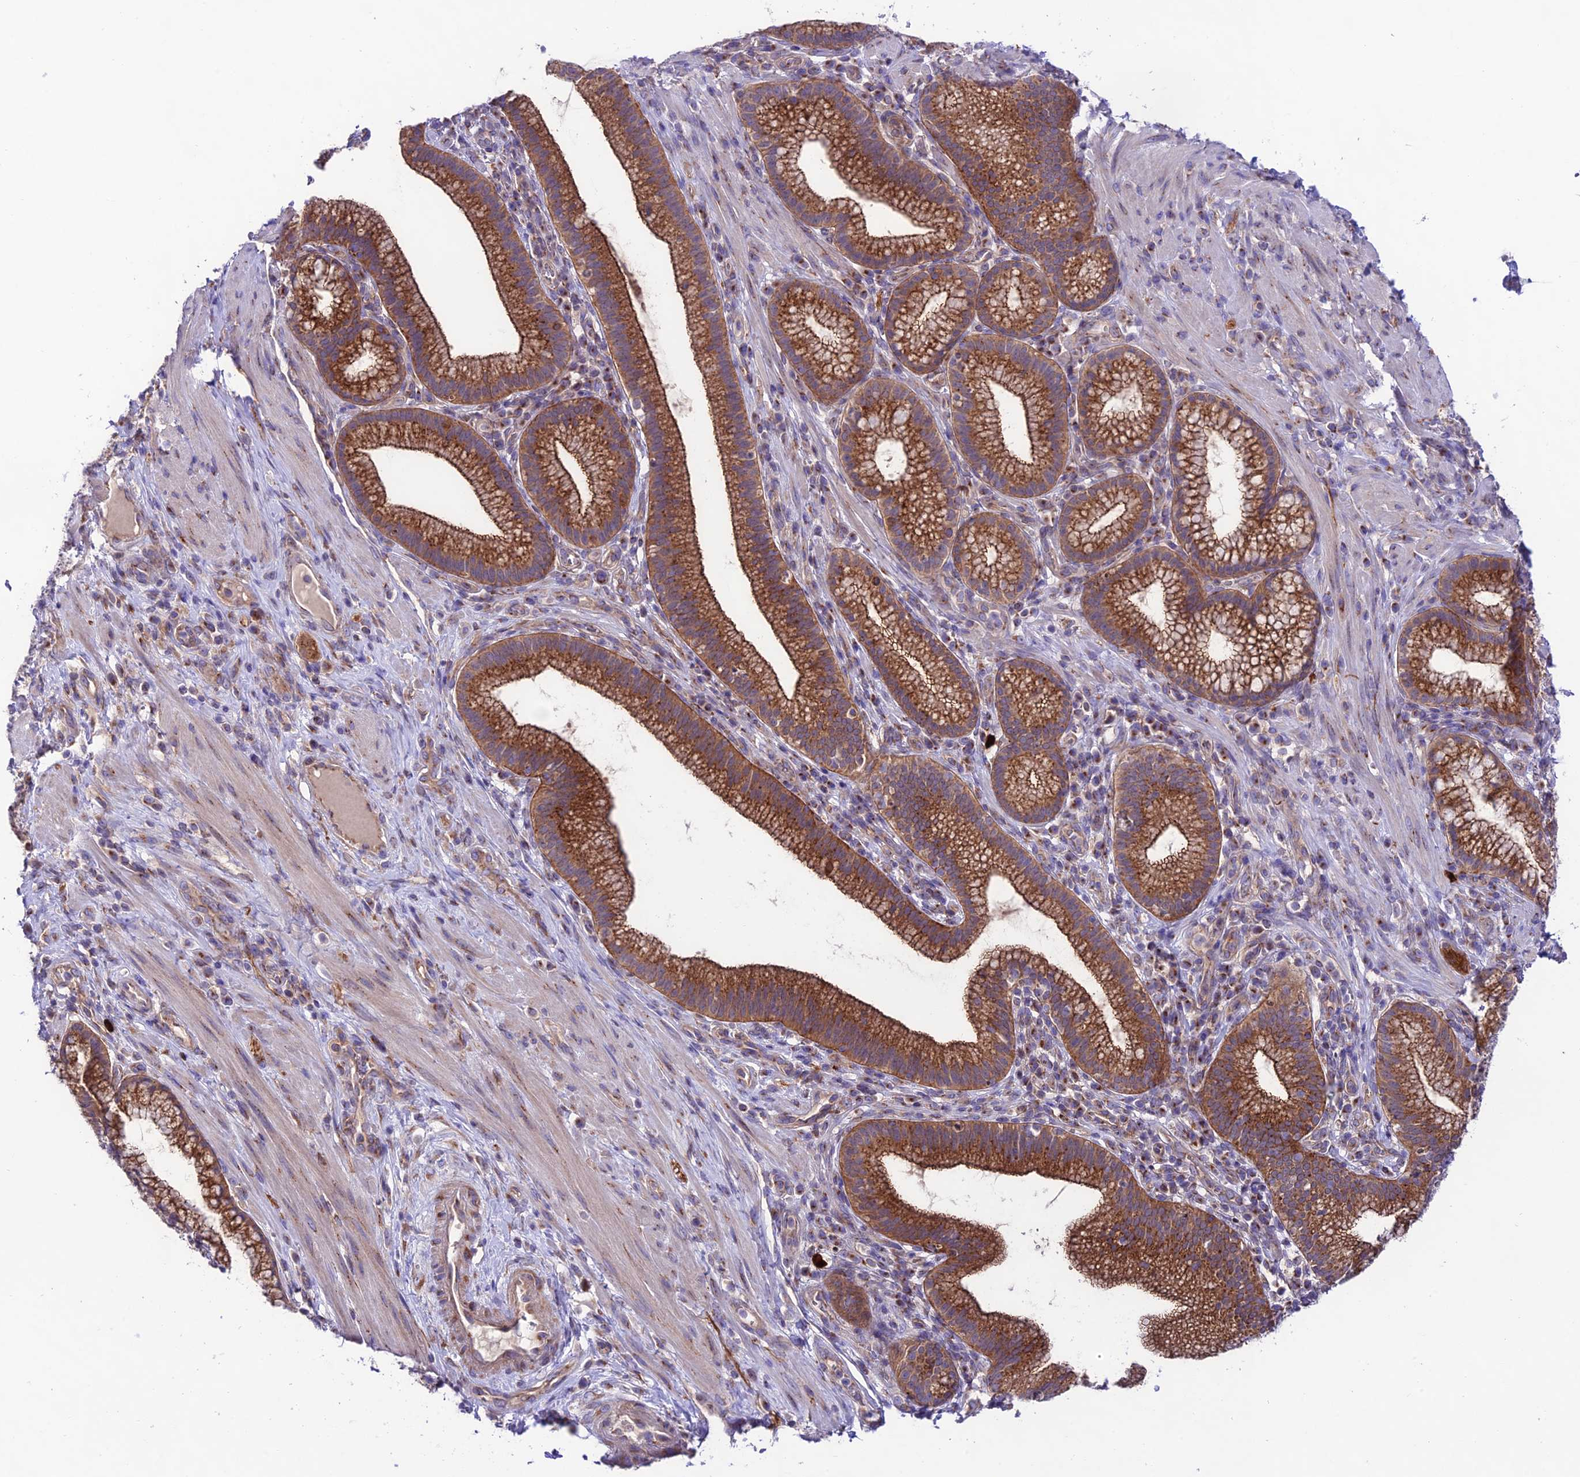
{"staining": {"intensity": "strong", "quantity": ">75%", "location": "cytoplasmic/membranous"}, "tissue": "pancreatic cancer", "cell_type": "Tumor cells", "image_type": "cancer", "snomed": [{"axis": "morphology", "description": "Adenocarcinoma, NOS"}, {"axis": "topography", "description": "Pancreas"}], "caption": "High-power microscopy captured an immunohistochemistry photomicrograph of pancreatic cancer (adenocarcinoma), revealing strong cytoplasmic/membranous expression in about >75% of tumor cells.", "gene": "LACTB2", "patient": {"sex": "male", "age": 72}}